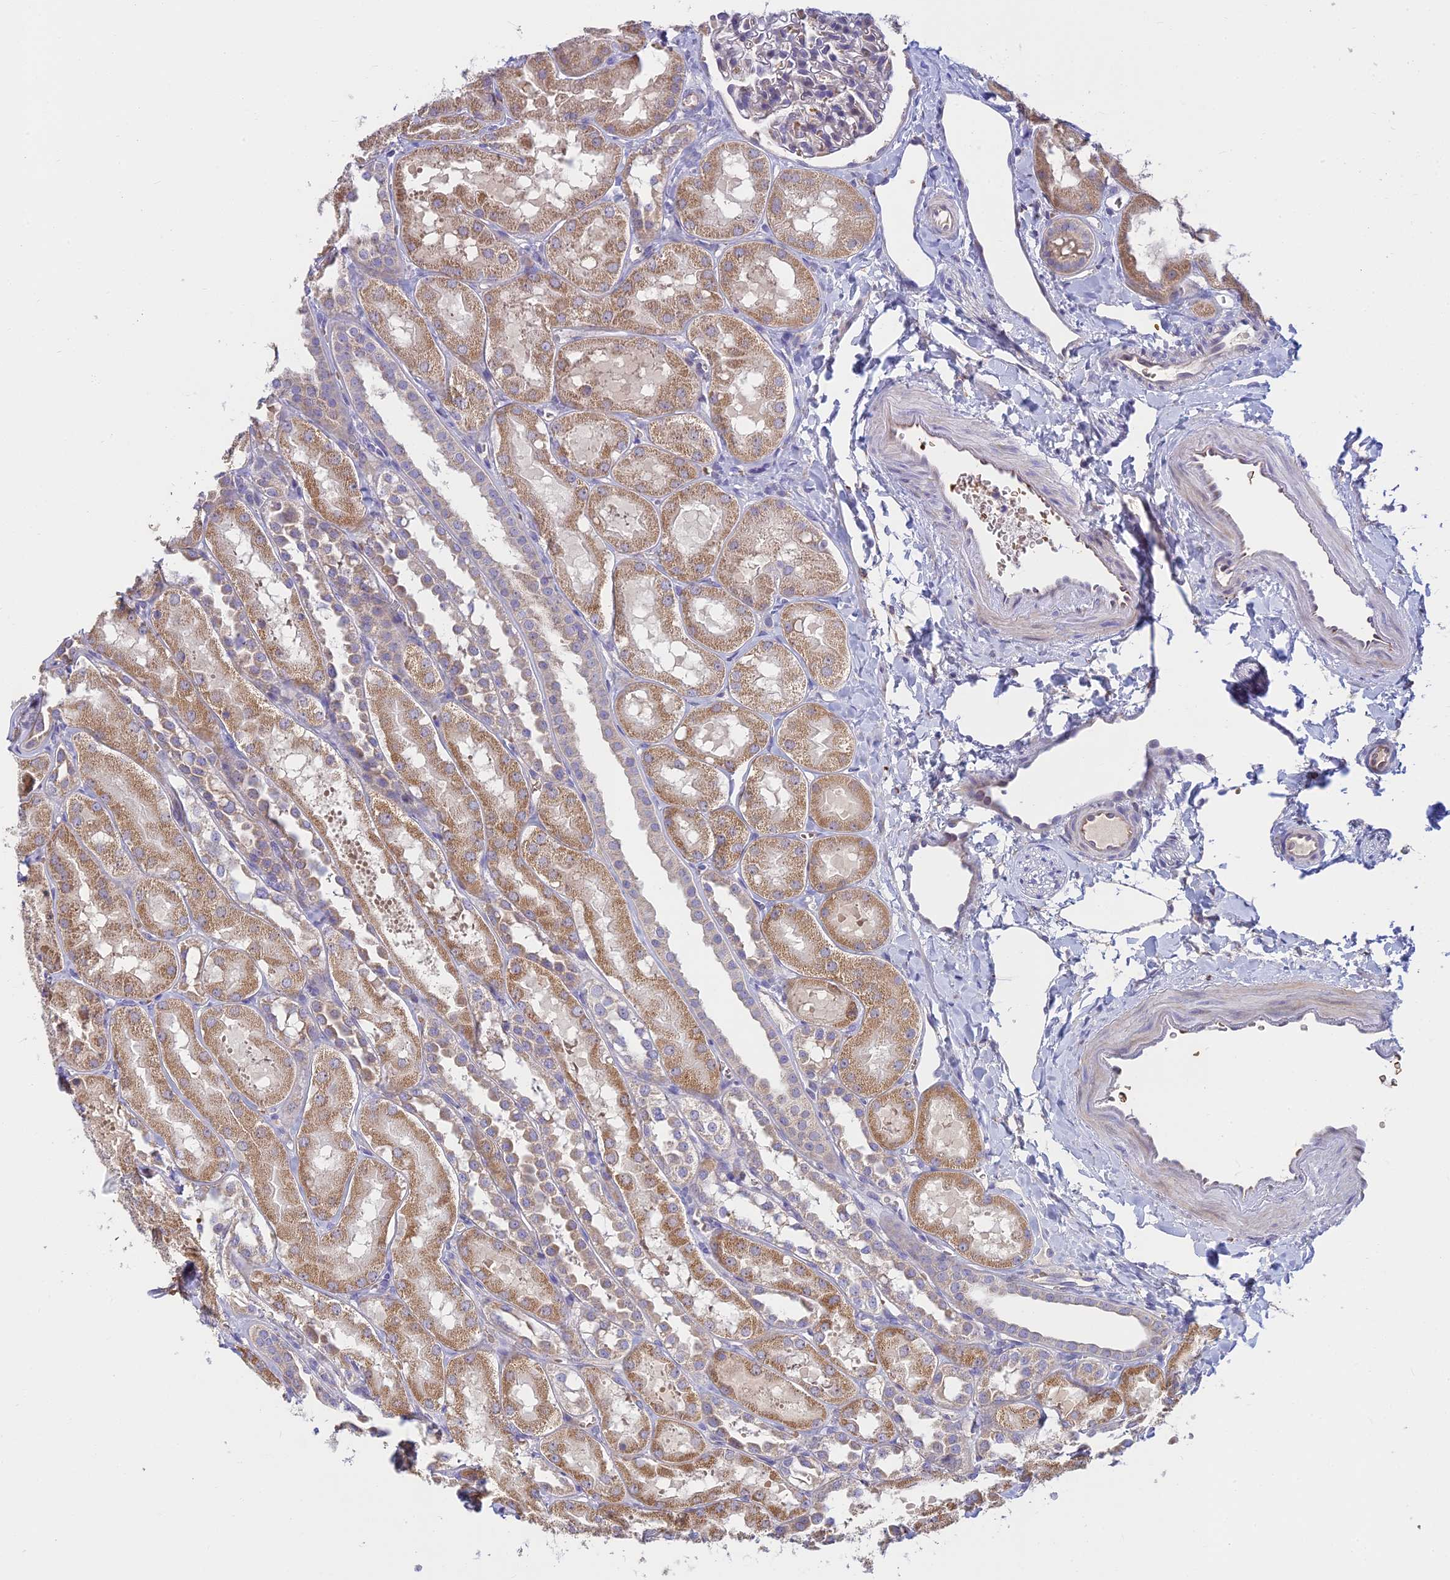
{"staining": {"intensity": "negative", "quantity": "none", "location": "none"}, "tissue": "kidney", "cell_type": "Cells in glomeruli", "image_type": "normal", "snomed": [{"axis": "morphology", "description": "Normal tissue, NOS"}, {"axis": "topography", "description": "Kidney"}, {"axis": "topography", "description": "Urinary bladder"}], "caption": "Protein analysis of normal kidney demonstrates no significant expression in cells in glomeruli.", "gene": "UFSP2", "patient": {"sex": "male", "age": 16}}